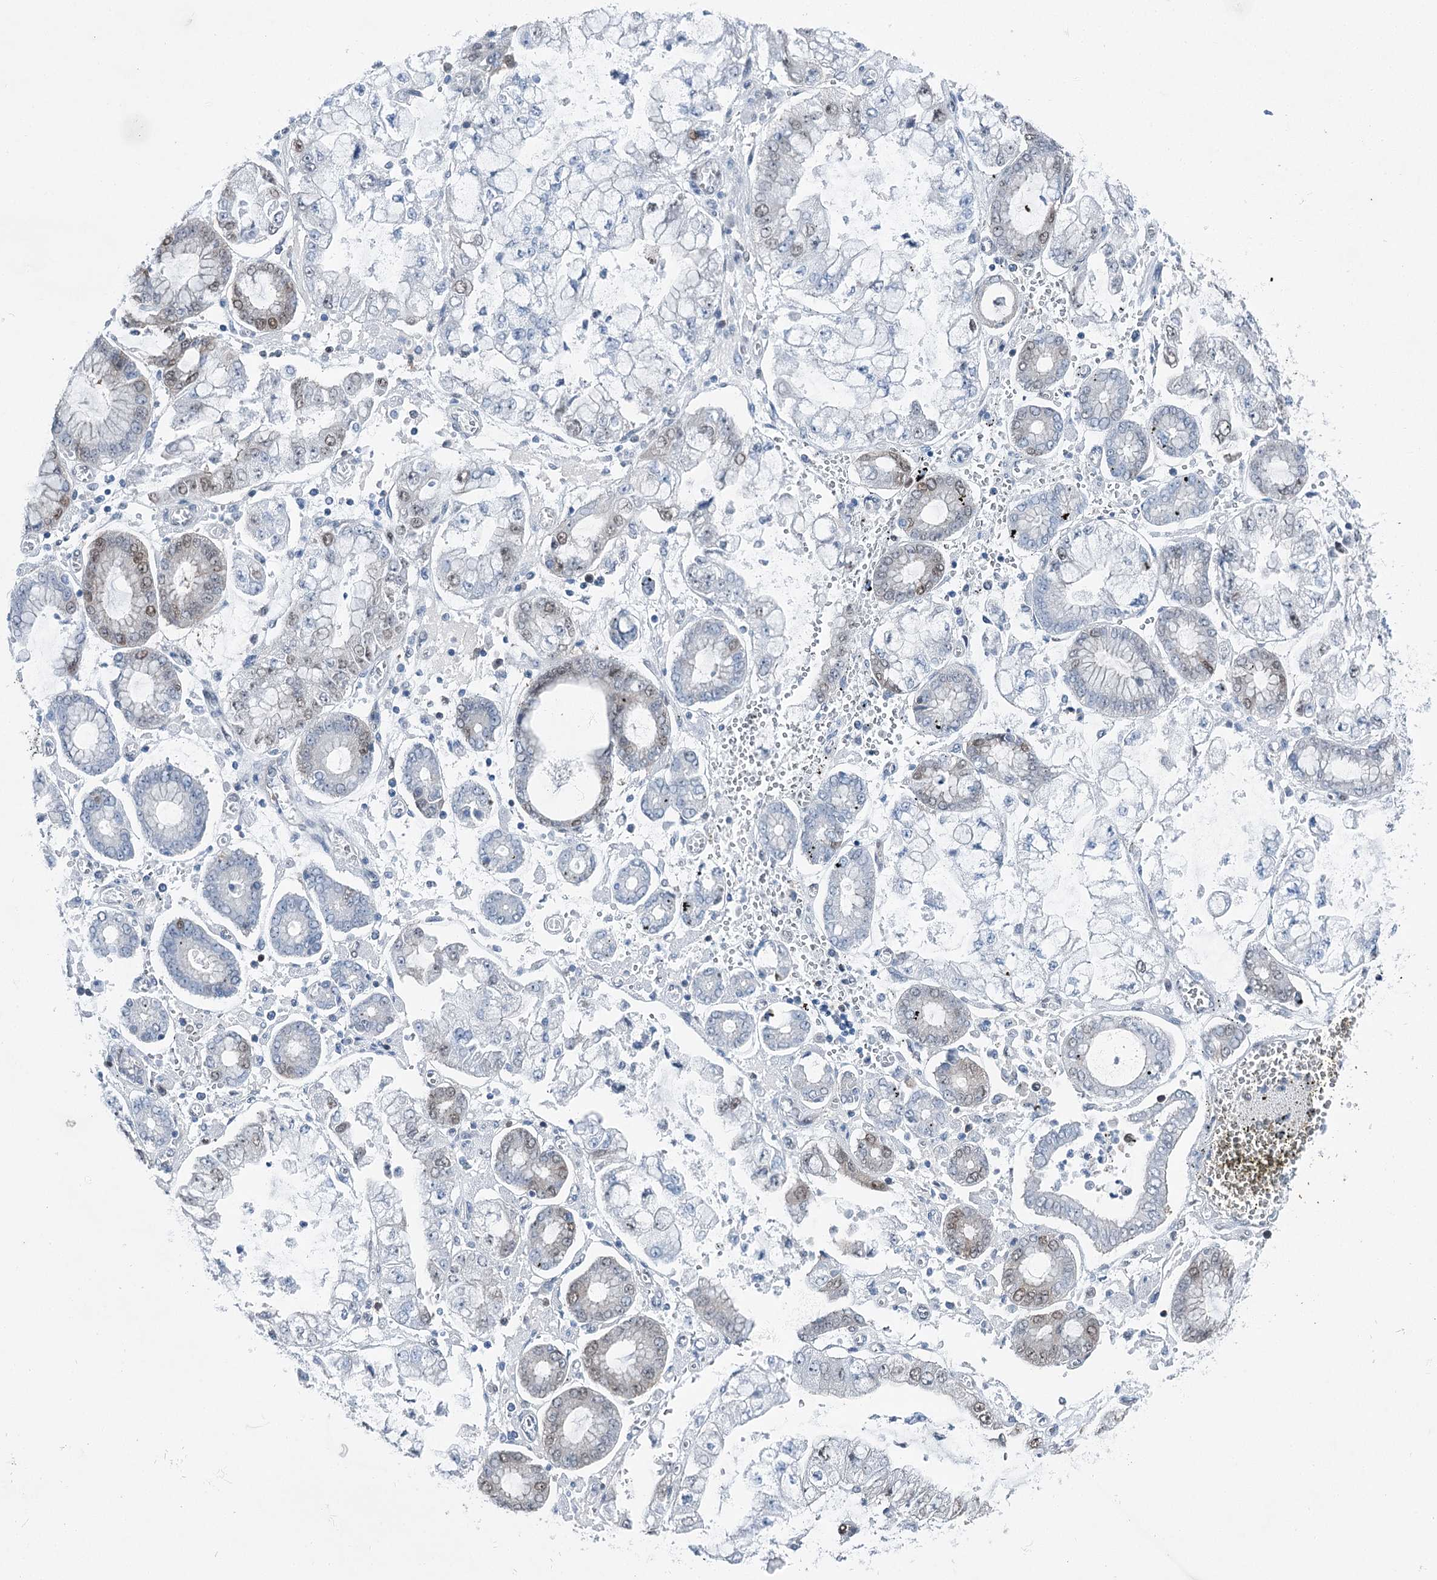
{"staining": {"intensity": "weak", "quantity": "<25%", "location": "nuclear"}, "tissue": "stomach cancer", "cell_type": "Tumor cells", "image_type": "cancer", "snomed": [{"axis": "morphology", "description": "Adenocarcinoma, NOS"}, {"axis": "topography", "description": "Stomach"}], "caption": "Human adenocarcinoma (stomach) stained for a protein using immunohistochemistry displays no expression in tumor cells.", "gene": "HAT1", "patient": {"sex": "male", "age": 76}}